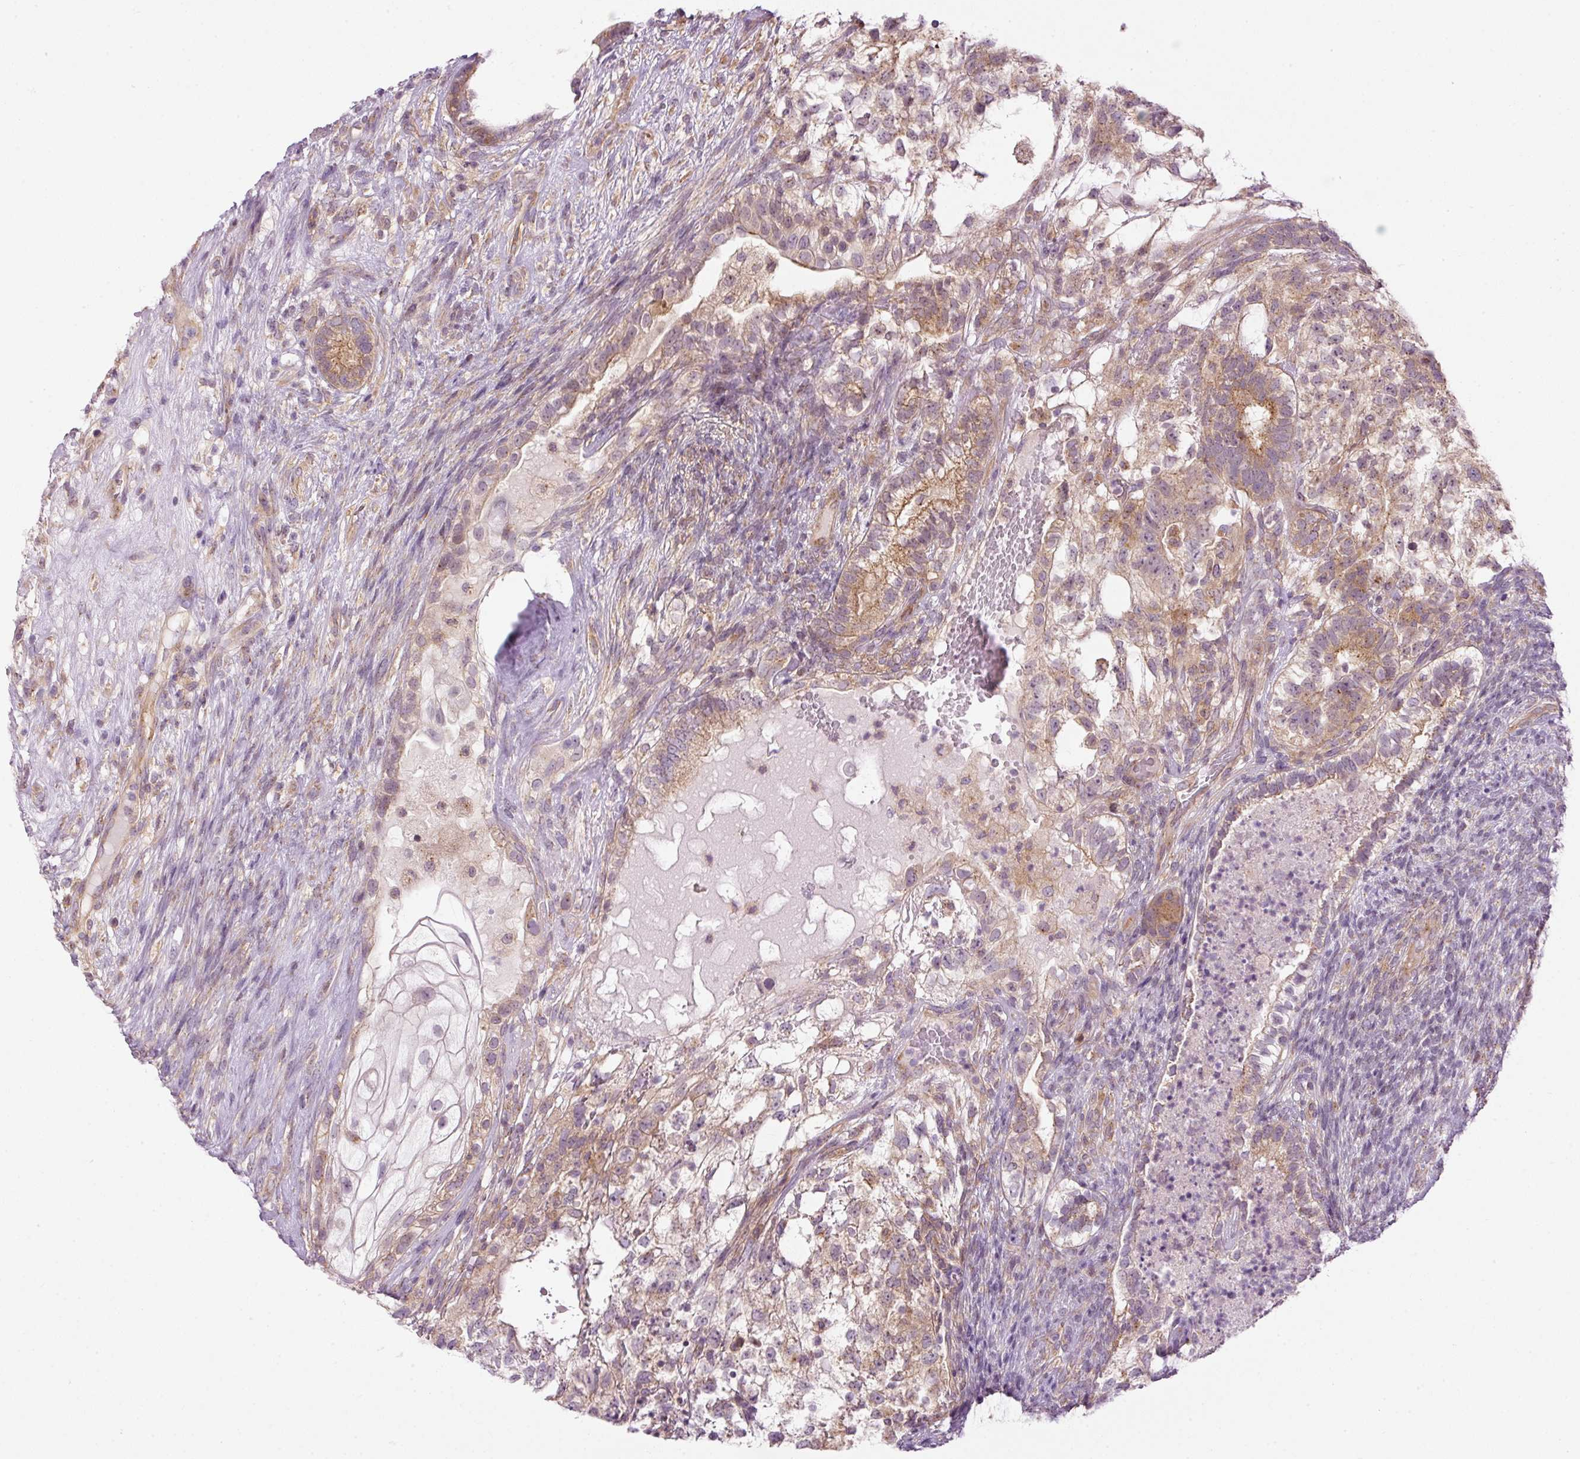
{"staining": {"intensity": "moderate", "quantity": "25%-75%", "location": "cytoplasmic/membranous"}, "tissue": "testis cancer", "cell_type": "Tumor cells", "image_type": "cancer", "snomed": [{"axis": "morphology", "description": "Seminoma, NOS"}, {"axis": "morphology", "description": "Carcinoma, Embryonal, NOS"}, {"axis": "topography", "description": "Testis"}], "caption": "A photomicrograph showing moderate cytoplasmic/membranous positivity in approximately 25%-75% of tumor cells in testis embryonal carcinoma, as visualized by brown immunohistochemical staining.", "gene": "MZT2B", "patient": {"sex": "male", "age": 41}}